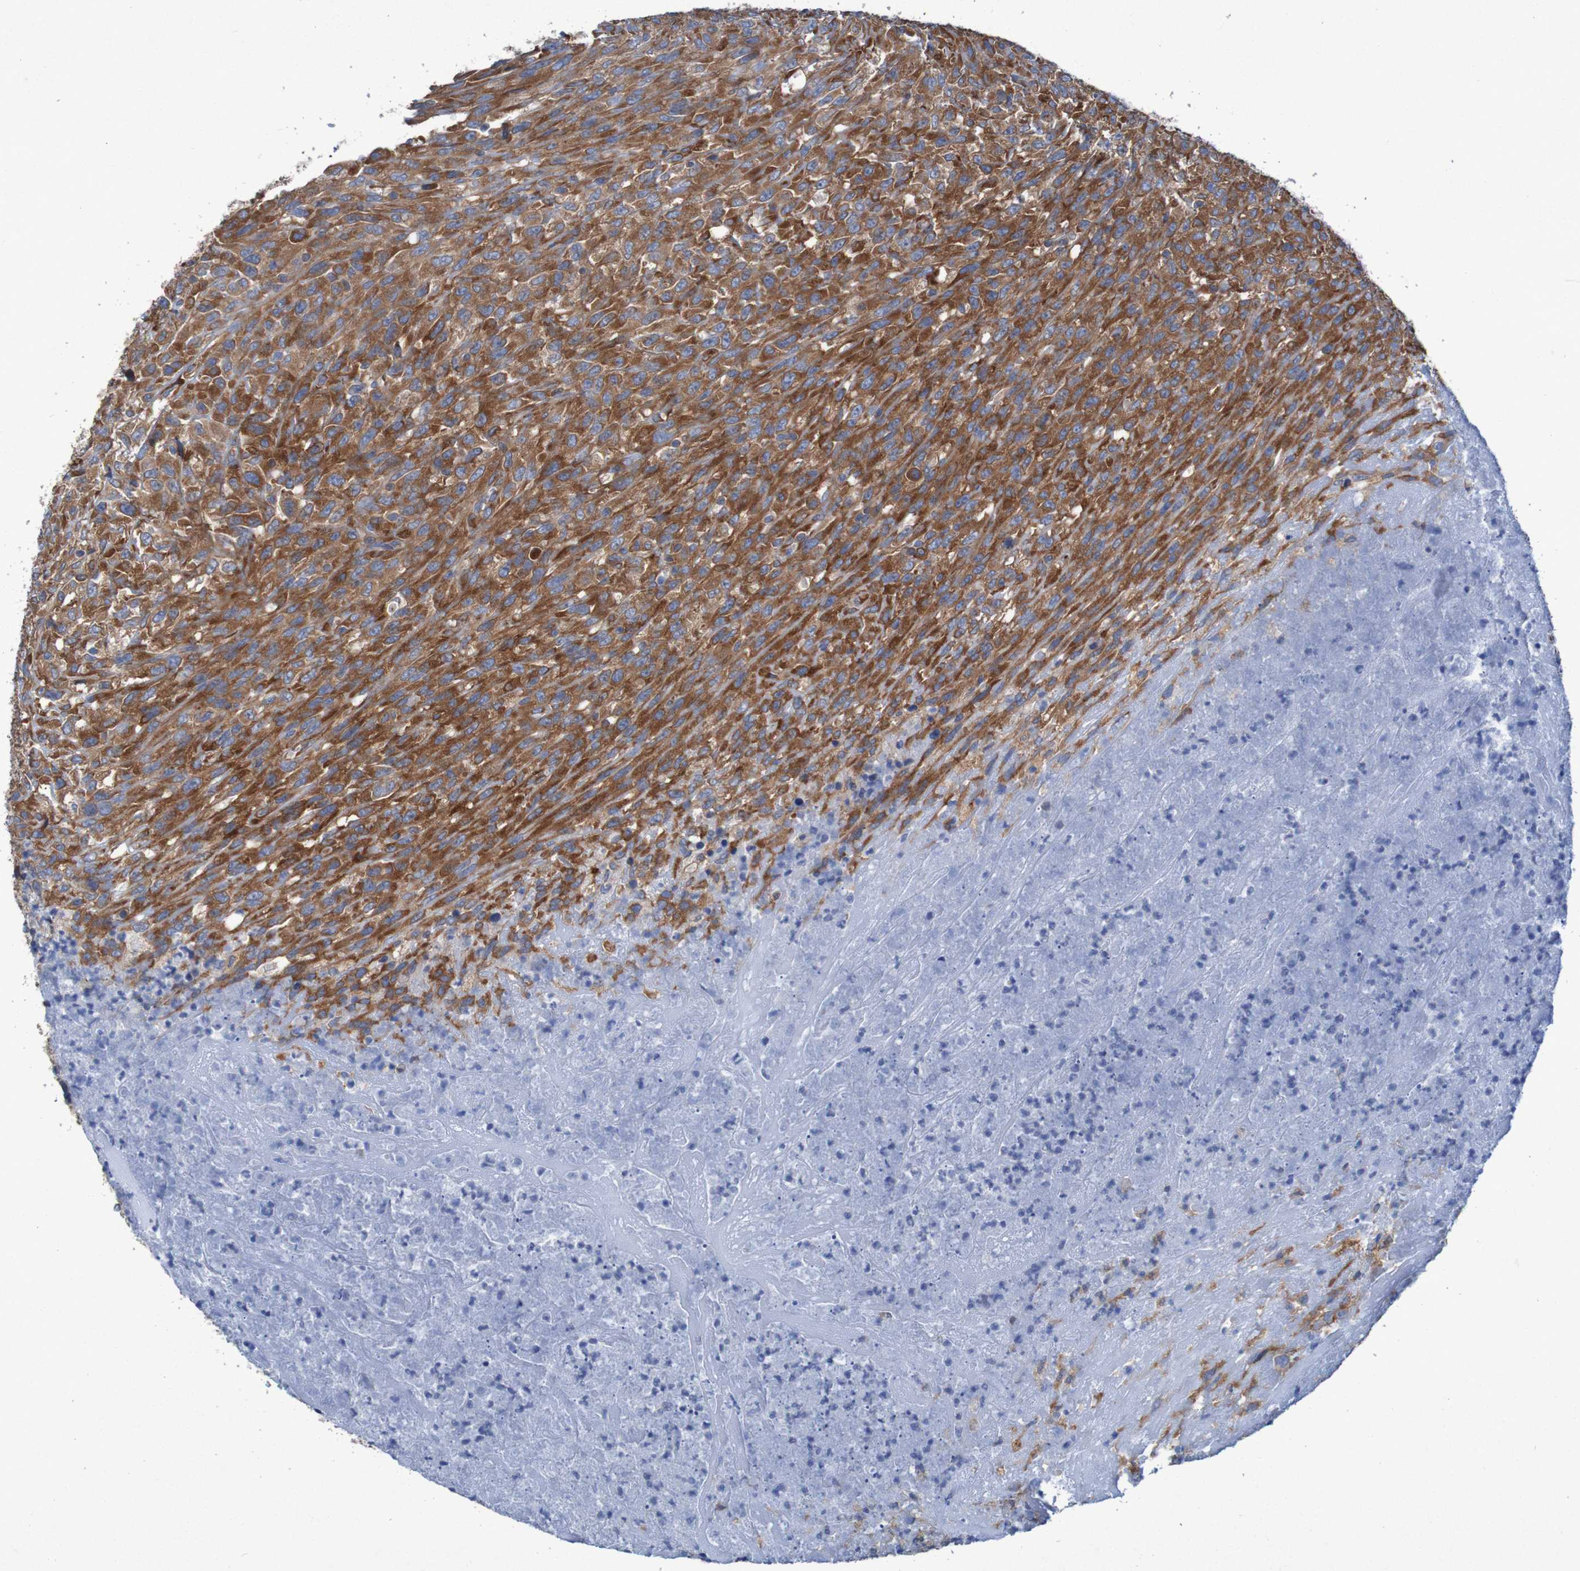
{"staining": {"intensity": "strong", "quantity": ">75%", "location": "cytoplasmic/membranous"}, "tissue": "urothelial cancer", "cell_type": "Tumor cells", "image_type": "cancer", "snomed": [{"axis": "morphology", "description": "Urothelial carcinoma, High grade"}, {"axis": "topography", "description": "Urinary bladder"}], "caption": "Protein staining of urothelial carcinoma (high-grade) tissue shows strong cytoplasmic/membranous positivity in approximately >75% of tumor cells. (Stains: DAB (3,3'-diaminobenzidine) in brown, nuclei in blue, Microscopy: brightfield microscopy at high magnification).", "gene": "RPL10", "patient": {"sex": "male", "age": 66}}